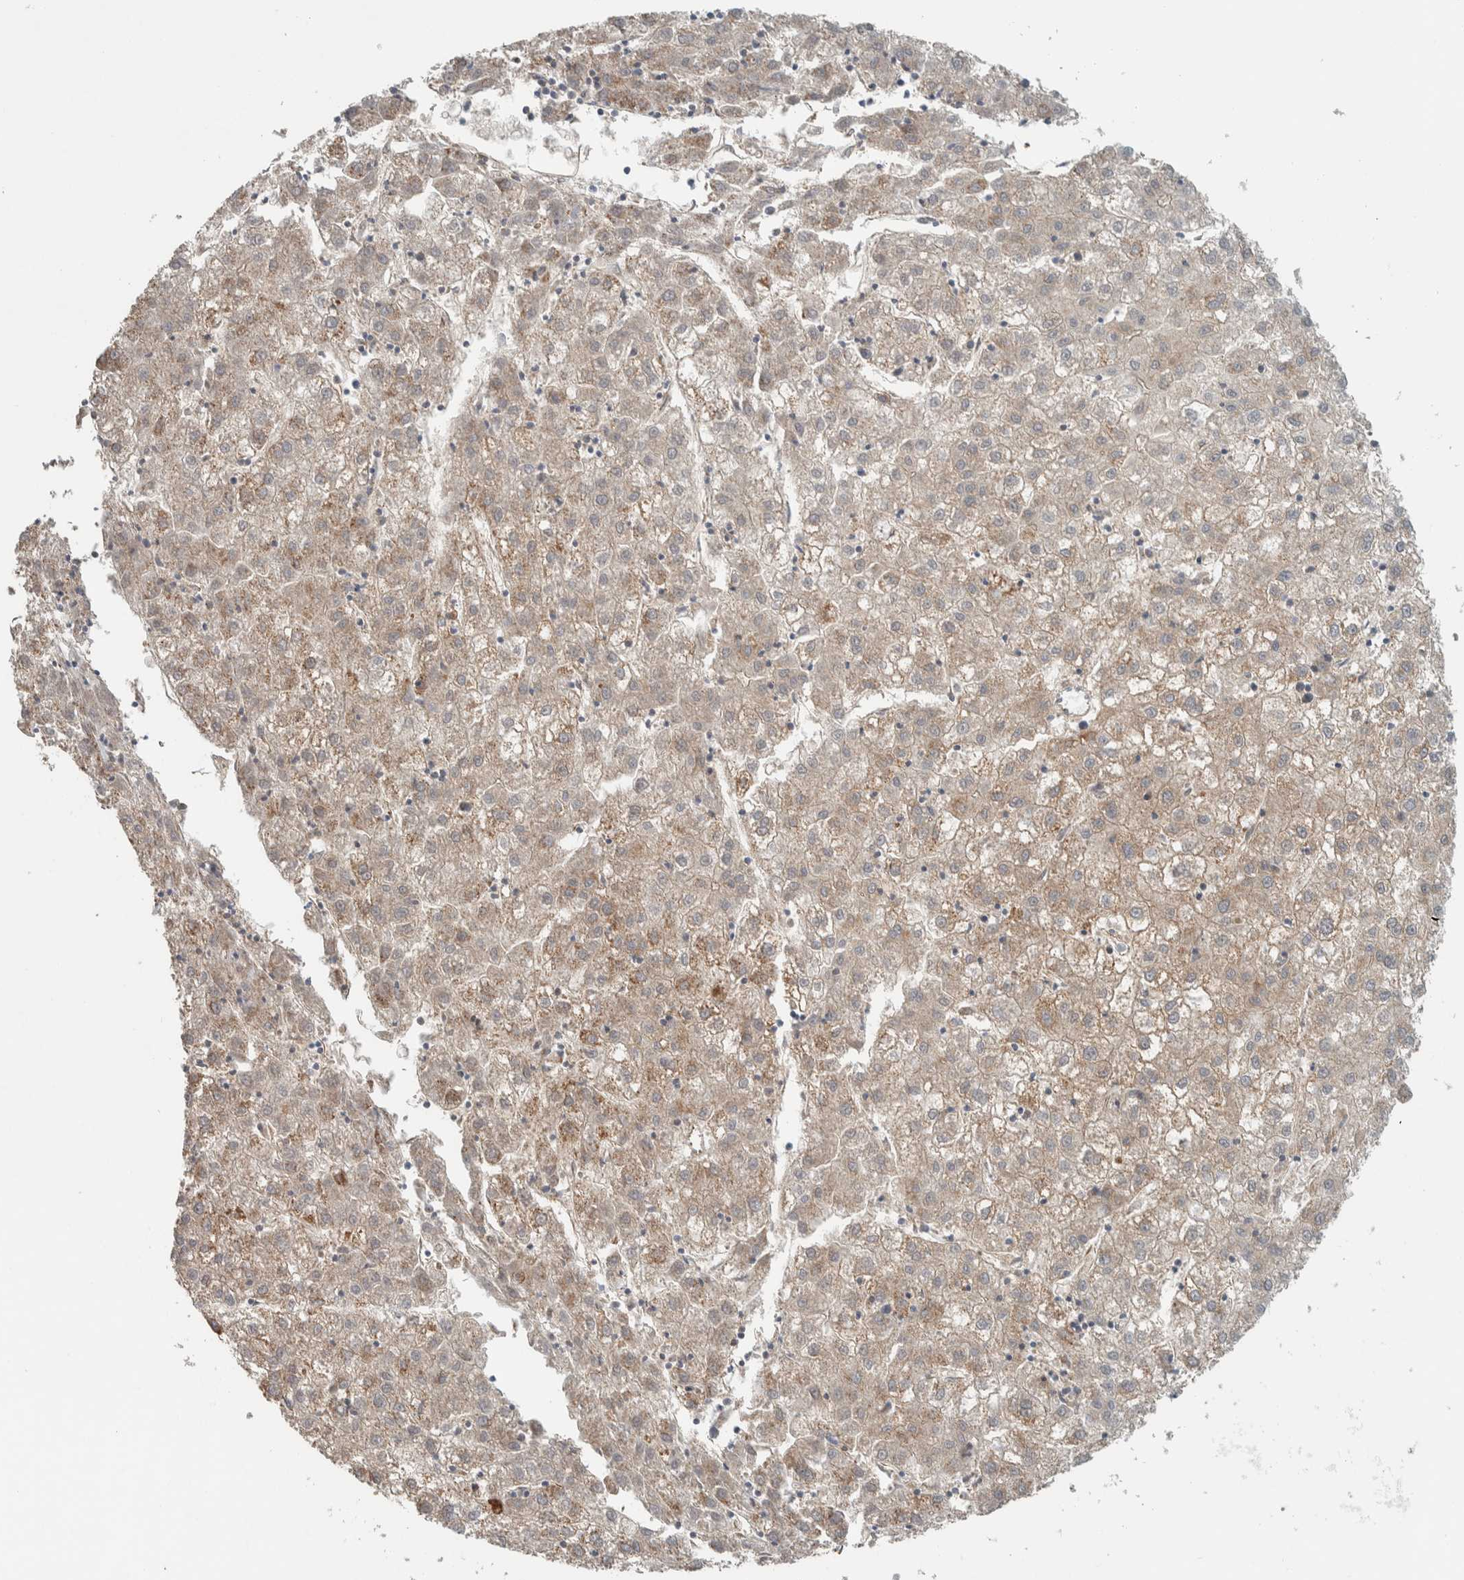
{"staining": {"intensity": "weak", "quantity": ">75%", "location": "cytoplasmic/membranous"}, "tissue": "liver cancer", "cell_type": "Tumor cells", "image_type": "cancer", "snomed": [{"axis": "morphology", "description": "Carcinoma, Hepatocellular, NOS"}, {"axis": "topography", "description": "Liver"}], "caption": "Immunohistochemistry (IHC) (DAB (3,3'-diaminobenzidine)) staining of human liver cancer displays weak cytoplasmic/membranous protein staining in approximately >75% of tumor cells. The staining was performed using DAB (3,3'-diaminobenzidine), with brown indicating positive protein expression. Nuclei are stained blue with hematoxylin.", "gene": "RERE", "patient": {"sex": "male", "age": 72}}